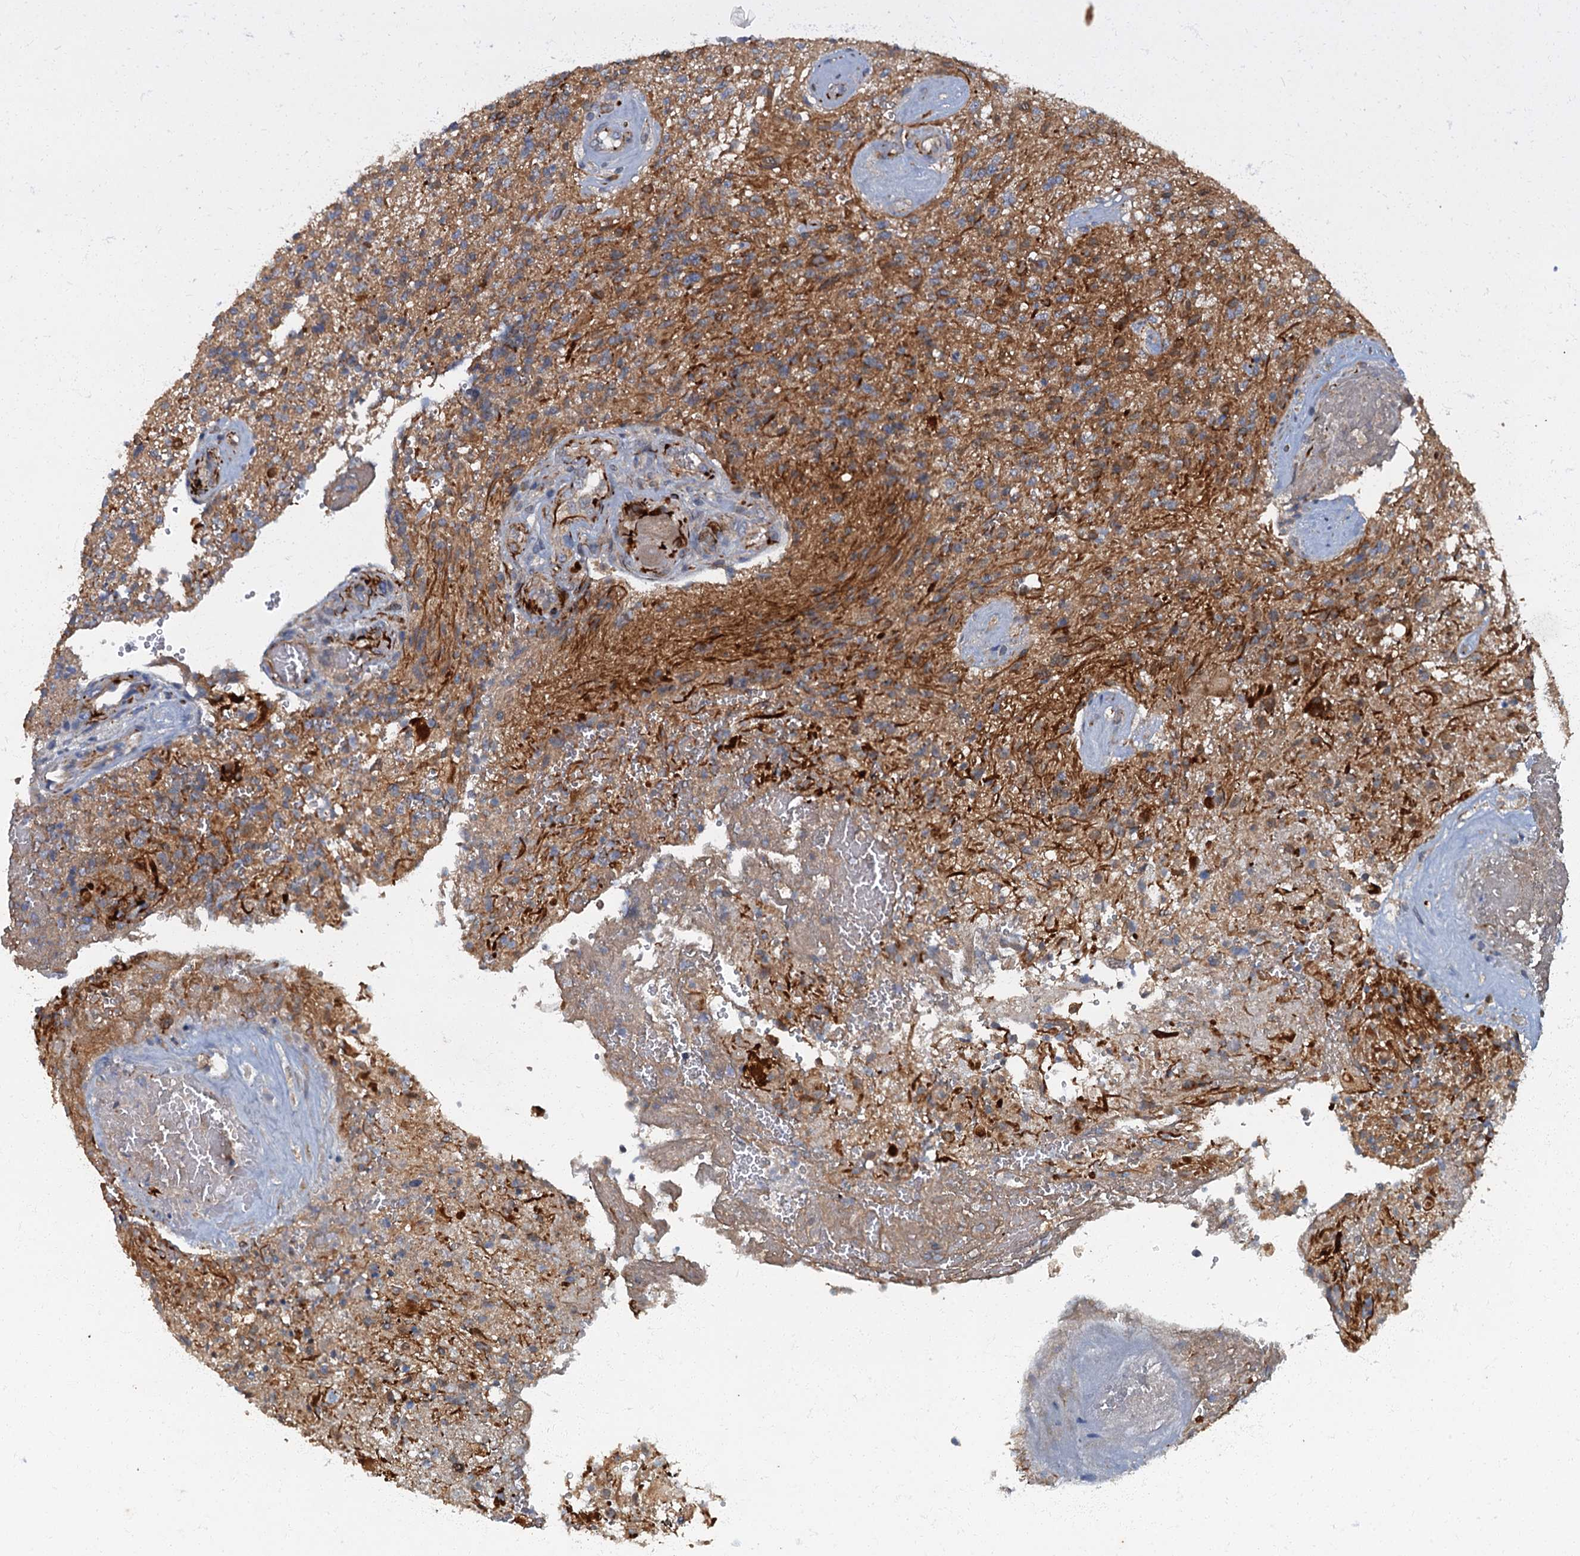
{"staining": {"intensity": "moderate", "quantity": "25%-75%", "location": "cytoplasmic/membranous"}, "tissue": "glioma", "cell_type": "Tumor cells", "image_type": "cancer", "snomed": [{"axis": "morphology", "description": "Glioma, malignant, High grade"}, {"axis": "topography", "description": "Brain"}], "caption": "Moderate cytoplasmic/membranous expression for a protein is appreciated in approximately 25%-75% of tumor cells of glioma using immunohistochemistry (IHC).", "gene": "ARL11", "patient": {"sex": "male", "age": 56}}